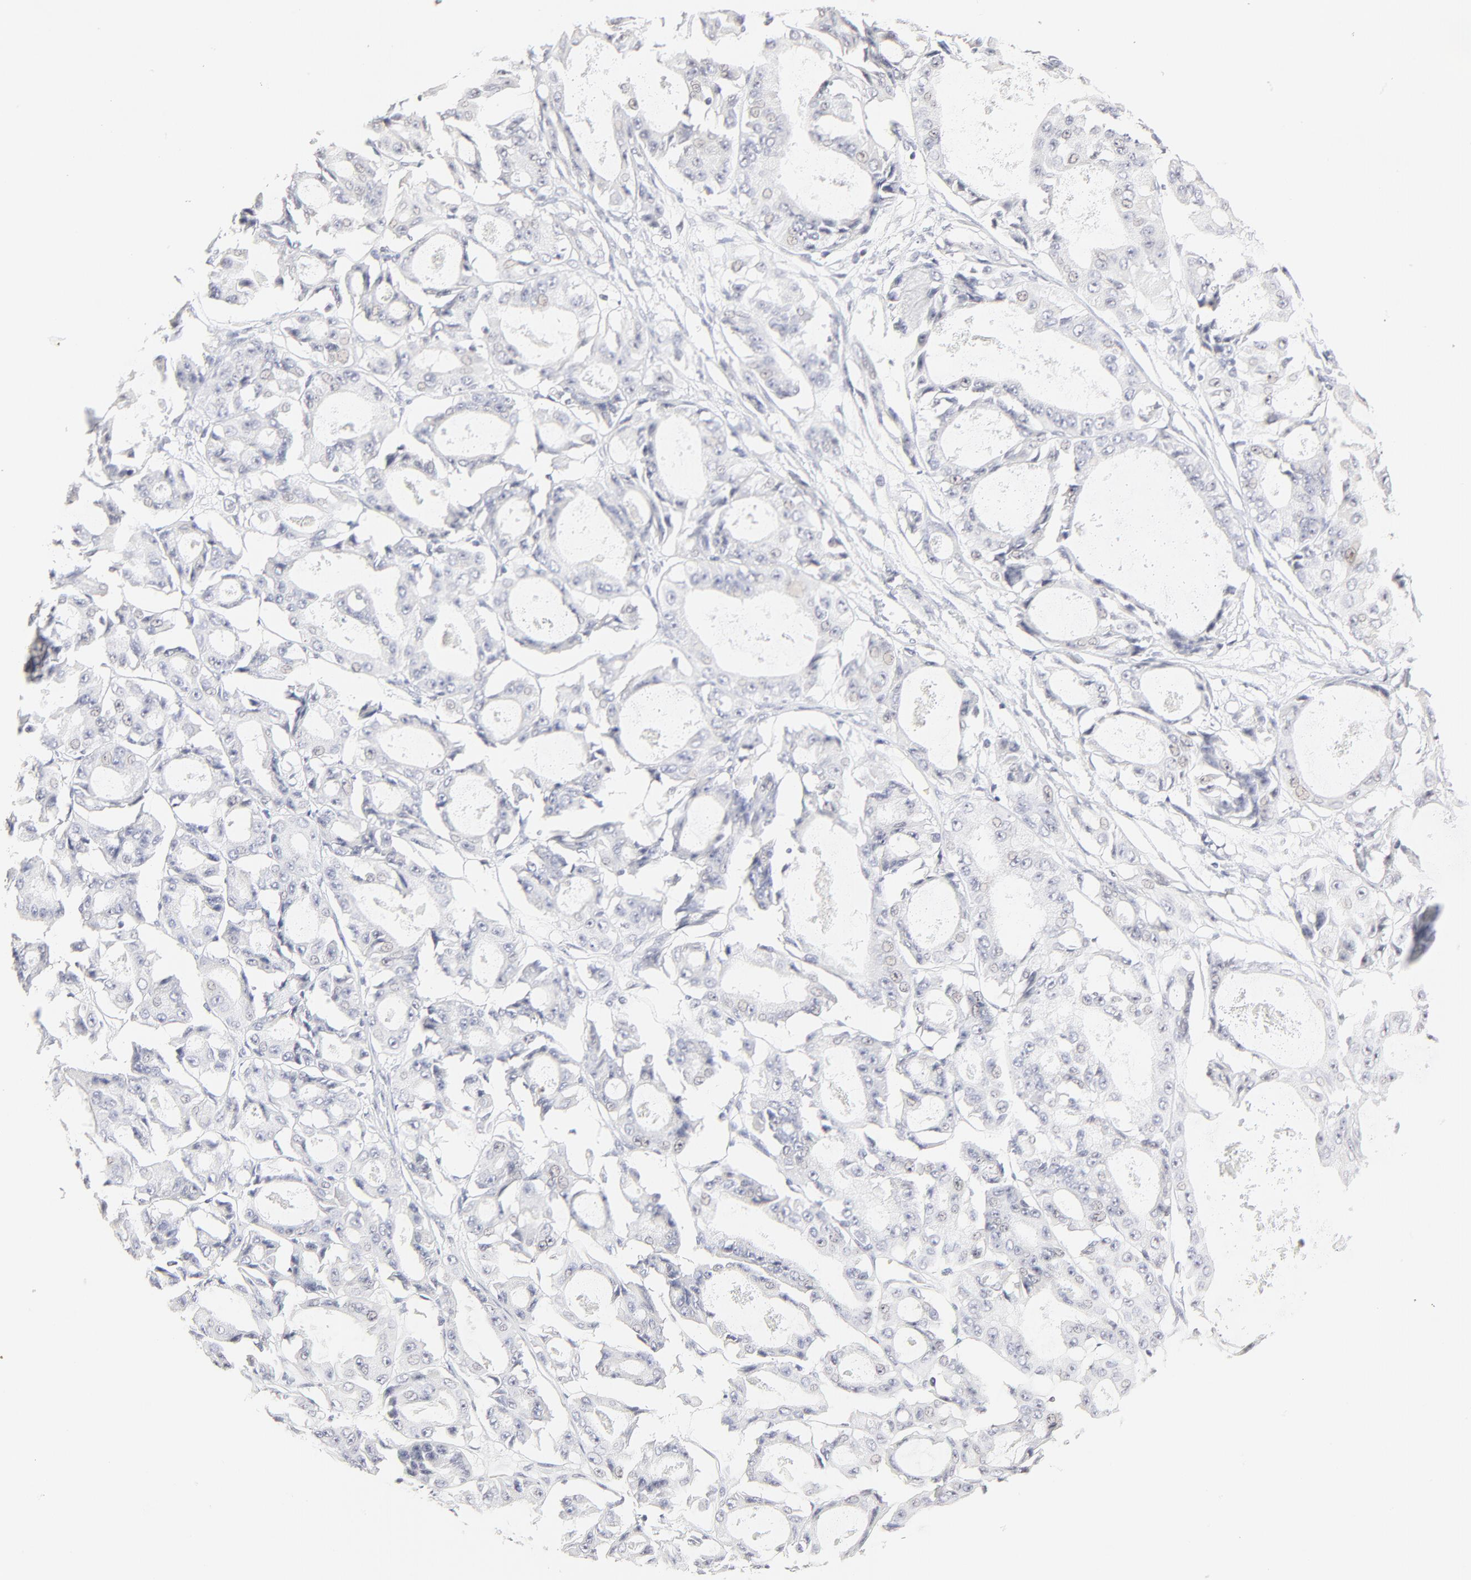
{"staining": {"intensity": "negative", "quantity": "none", "location": "none"}, "tissue": "ovarian cancer", "cell_type": "Tumor cells", "image_type": "cancer", "snomed": [{"axis": "morphology", "description": "Carcinoma, endometroid"}, {"axis": "topography", "description": "Ovary"}], "caption": "An IHC photomicrograph of endometroid carcinoma (ovarian) is shown. There is no staining in tumor cells of endometroid carcinoma (ovarian).", "gene": "NFIL3", "patient": {"sex": "female", "age": 61}}